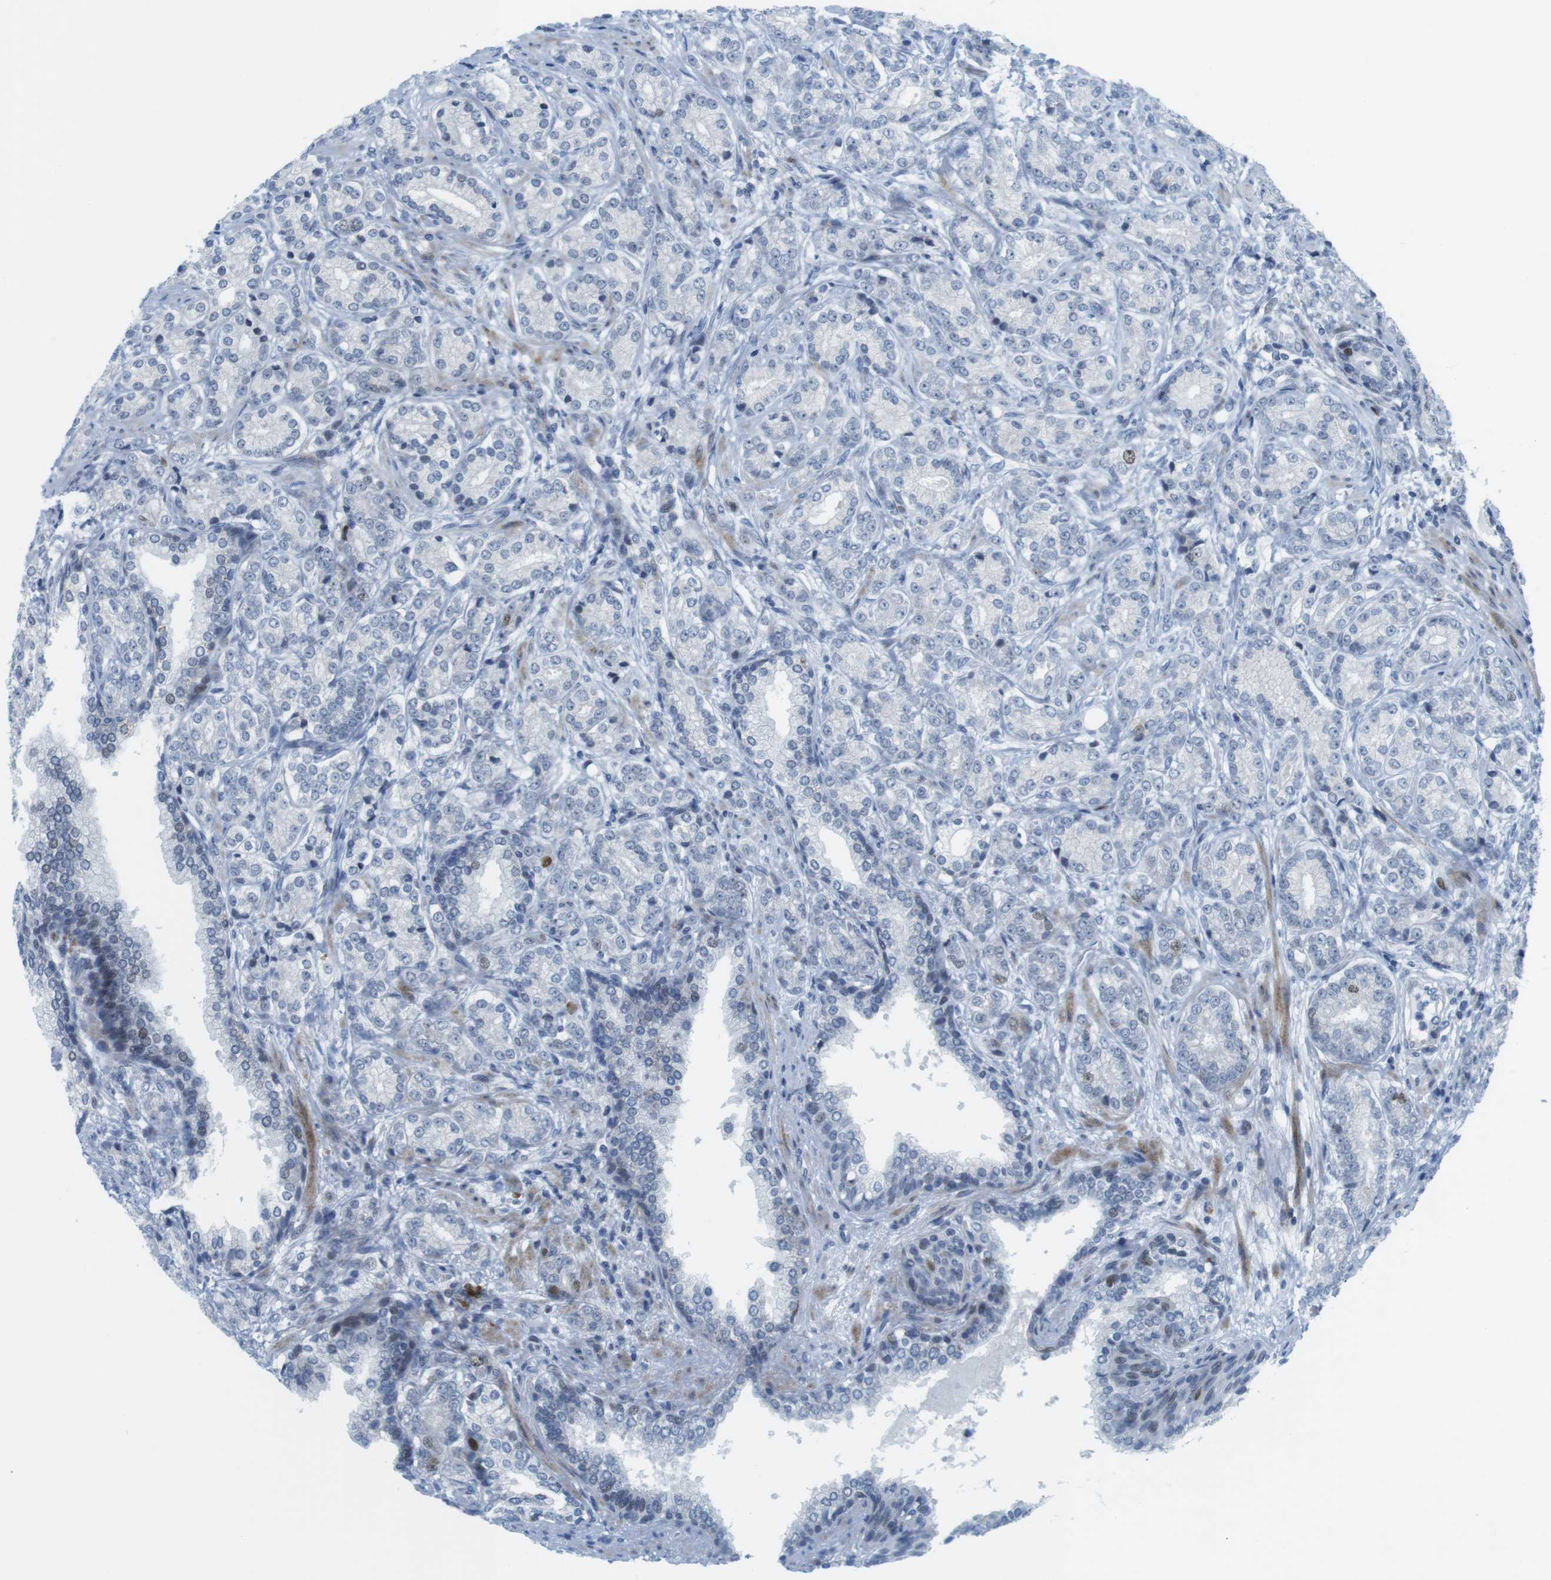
{"staining": {"intensity": "negative", "quantity": "none", "location": "none"}, "tissue": "prostate cancer", "cell_type": "Tumor cells", "image_type": "cancer", "snomed": [{"axis": "morphology", "description": "Adenocarcinoma, High grade"}, {"axis": "topography", "description": "Prostate"}], "caption": "Immunohistochemistry micrograph of prostate high-grade adenocarcinoma stained for a protein (brown), which shows no staining in tumor cells.", "gene": "CHAF1A", "patient": {"sex": "male", "age": 61}}